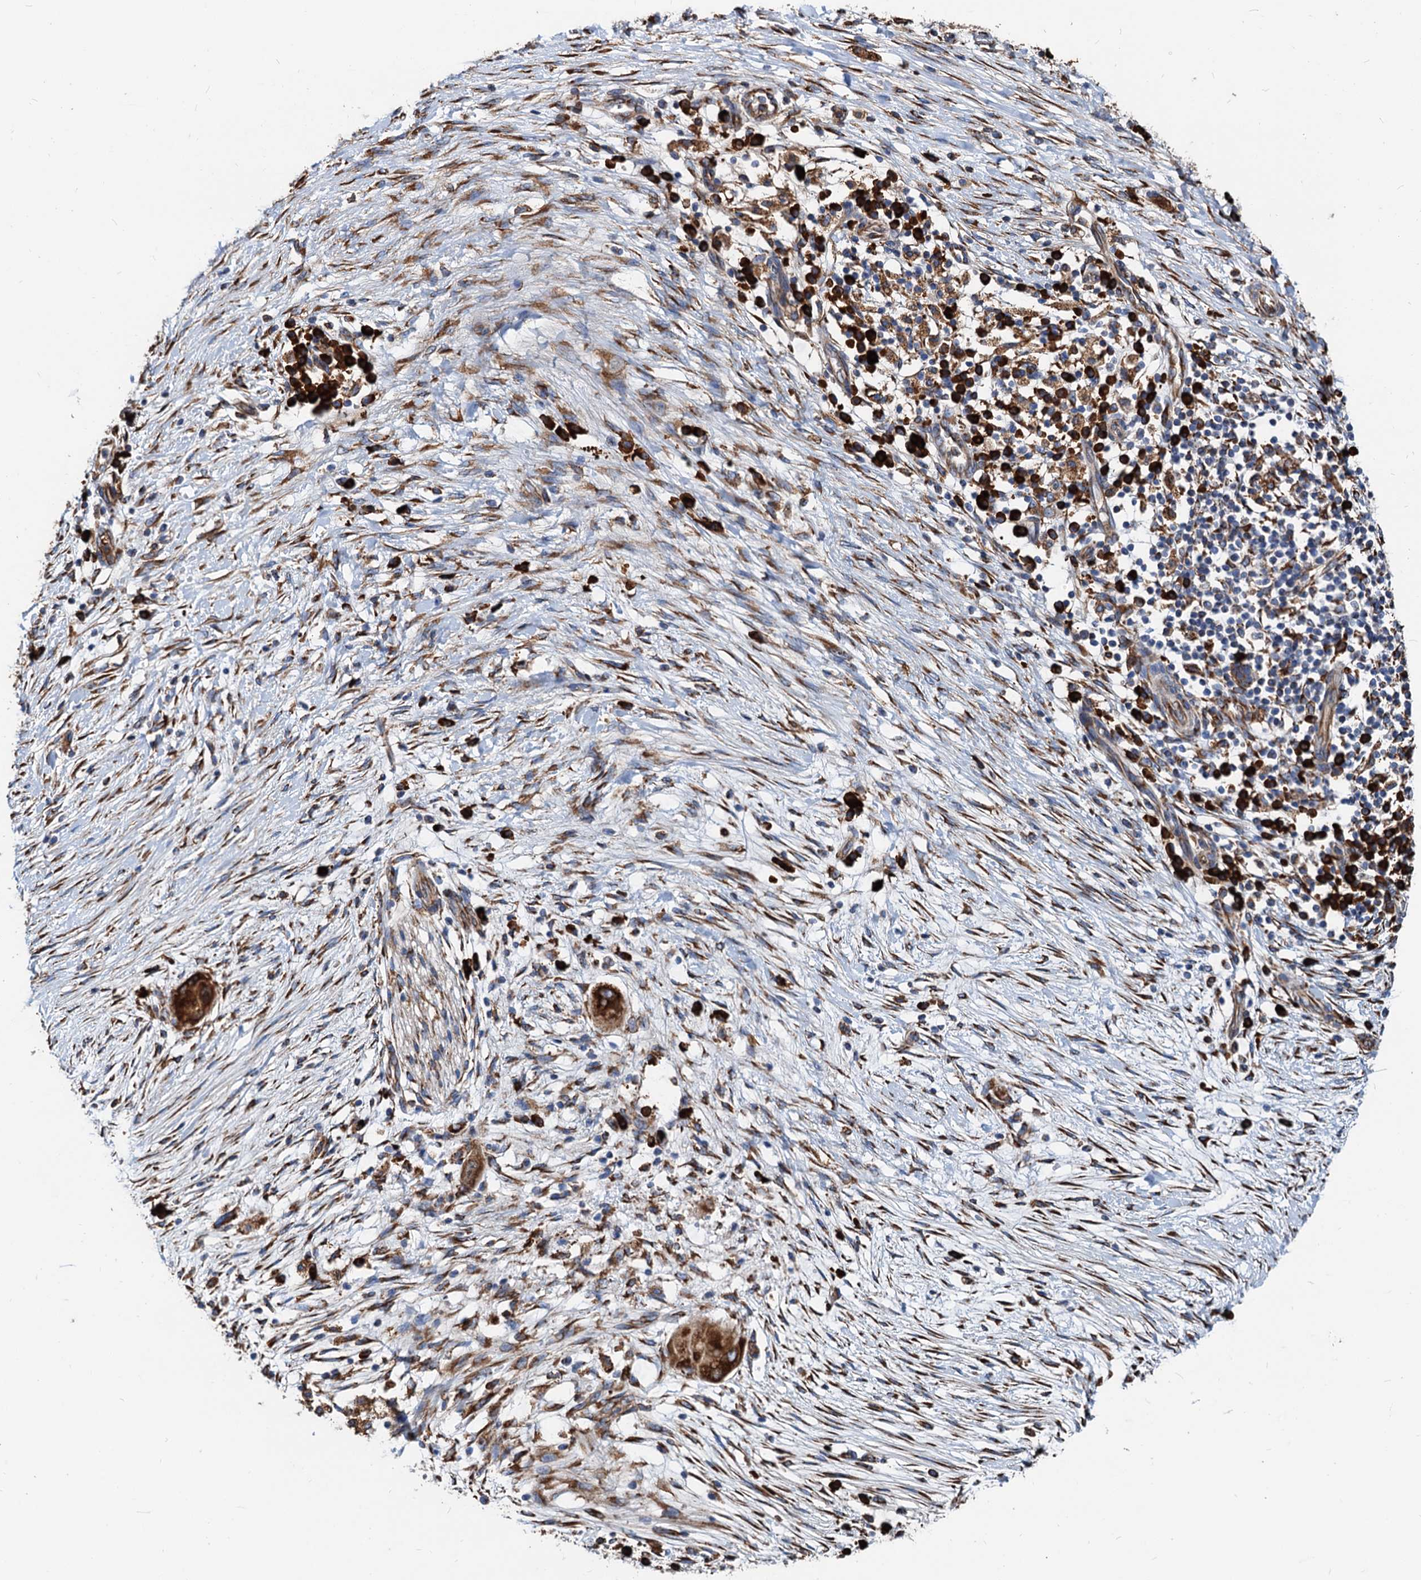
{"staining": {"intensity": "strong", "quantity": ">75%", "location": "cytoplasmic/membranous"}, "tissue": "pancreatic cancer", "cell_type": "Tumor cells", "image_type": "cancer", "snomed": [{"axis": "morphology", "description": "Adenocarcinoma, NOS"}, {"axis": "topography", "description": "Pancreas"}], "caption": "Immunohistochemistry (DAB) staining of adenocarcinoma (pancreatic) demonstrates strong cytoplasmic/membranous protein expression in about >75% of tumor cells.", "gene": "HSPA5", "patient": {"sex": "male", "age": 68}}